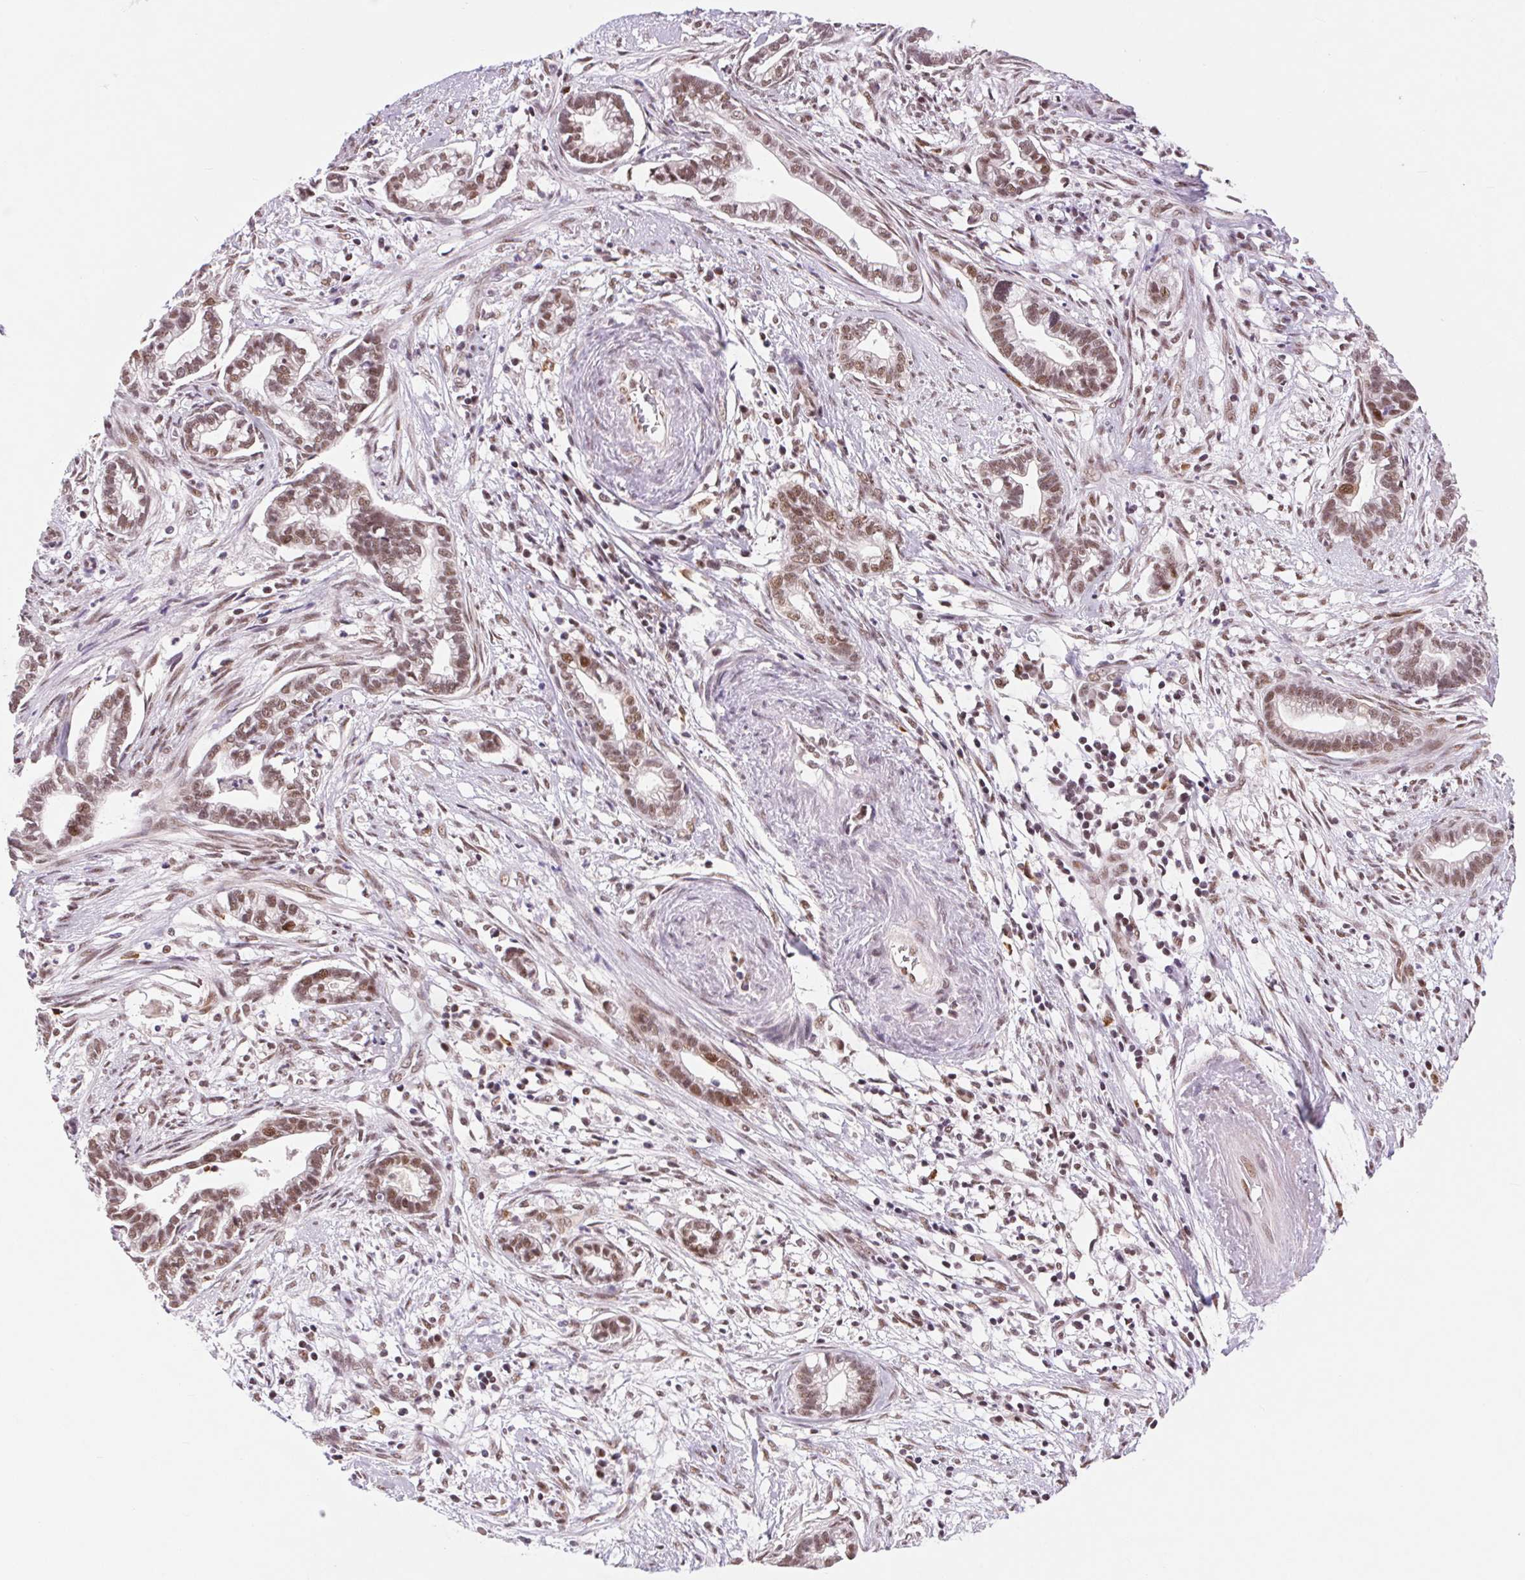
{"staining": {"intensity": "moderate", "quantity": ">75%", "location": "nuclear"}, "tissue": "cervical cancer", "cell_type": "Tumor cells", "image_type": "cancer", "snomed": [{"axis": "morphology", "description": "Adenocarcinoma, NOS"}, {"axis": "topography", "description": "Cervix"}], "caption": "Tumor cells demonstrate moderate nuclear staining in approximately >75% of cells in adenocarcinoma (cervical). Nuclei are stained in blue.", "gene": "CD2BP2", "patient": {"sex": "female", "age": 62}}